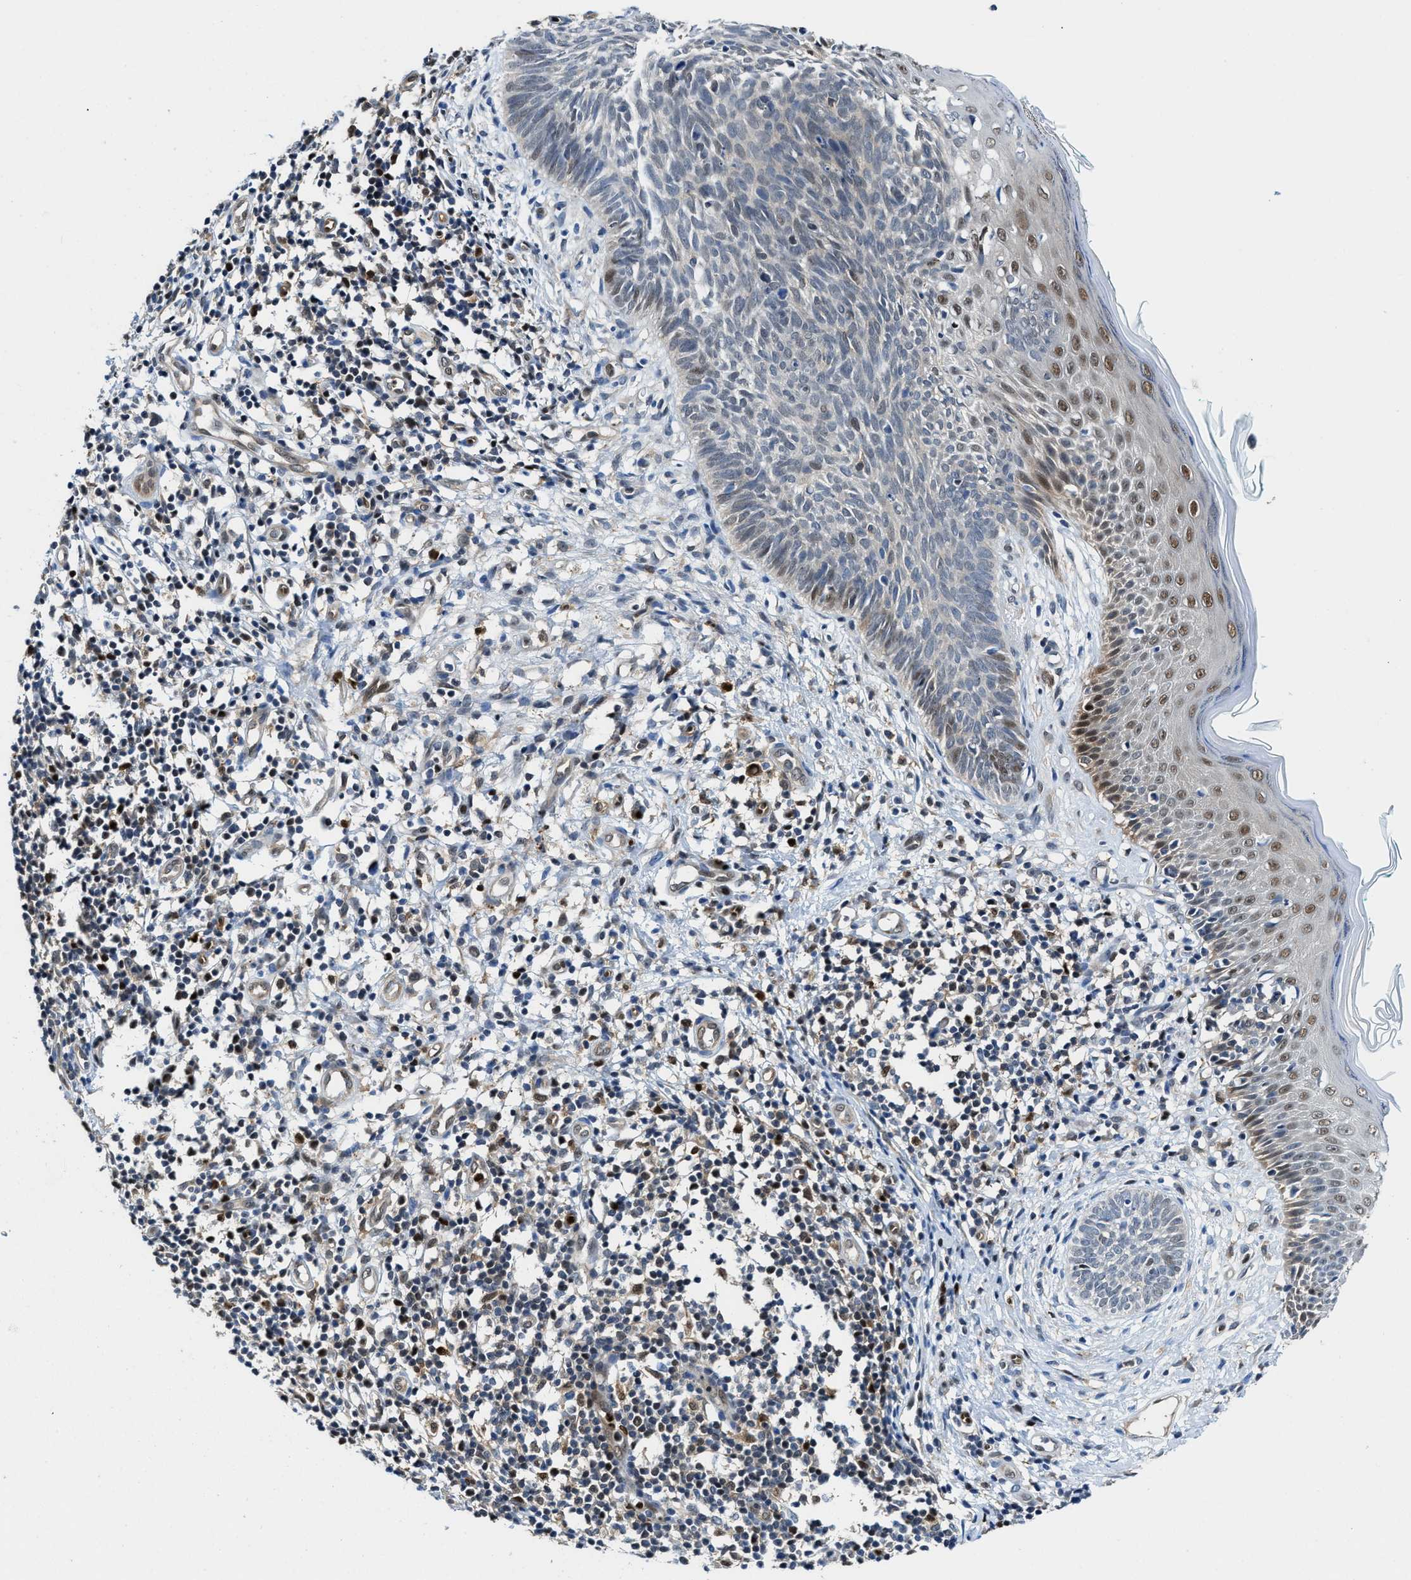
{"staining": {"intensity": "weak", "quantity": "<25%", "location": "nuclear"}, "tissue": "skin cancer", "cell_type": "Tumor cells", "image_type": "cancer", "snomed": [{"axis": "morphology", "description": "Basal cell carcinoma"}, {"axis": "topography", "description": "Skin"}], "caption": "Immunohistochemical staining of basal cell carcinoma (skin) displays no significant staining in tumor cells.", "gene": "LTA4H", "patient": {"sex": "male", "age": 60}}